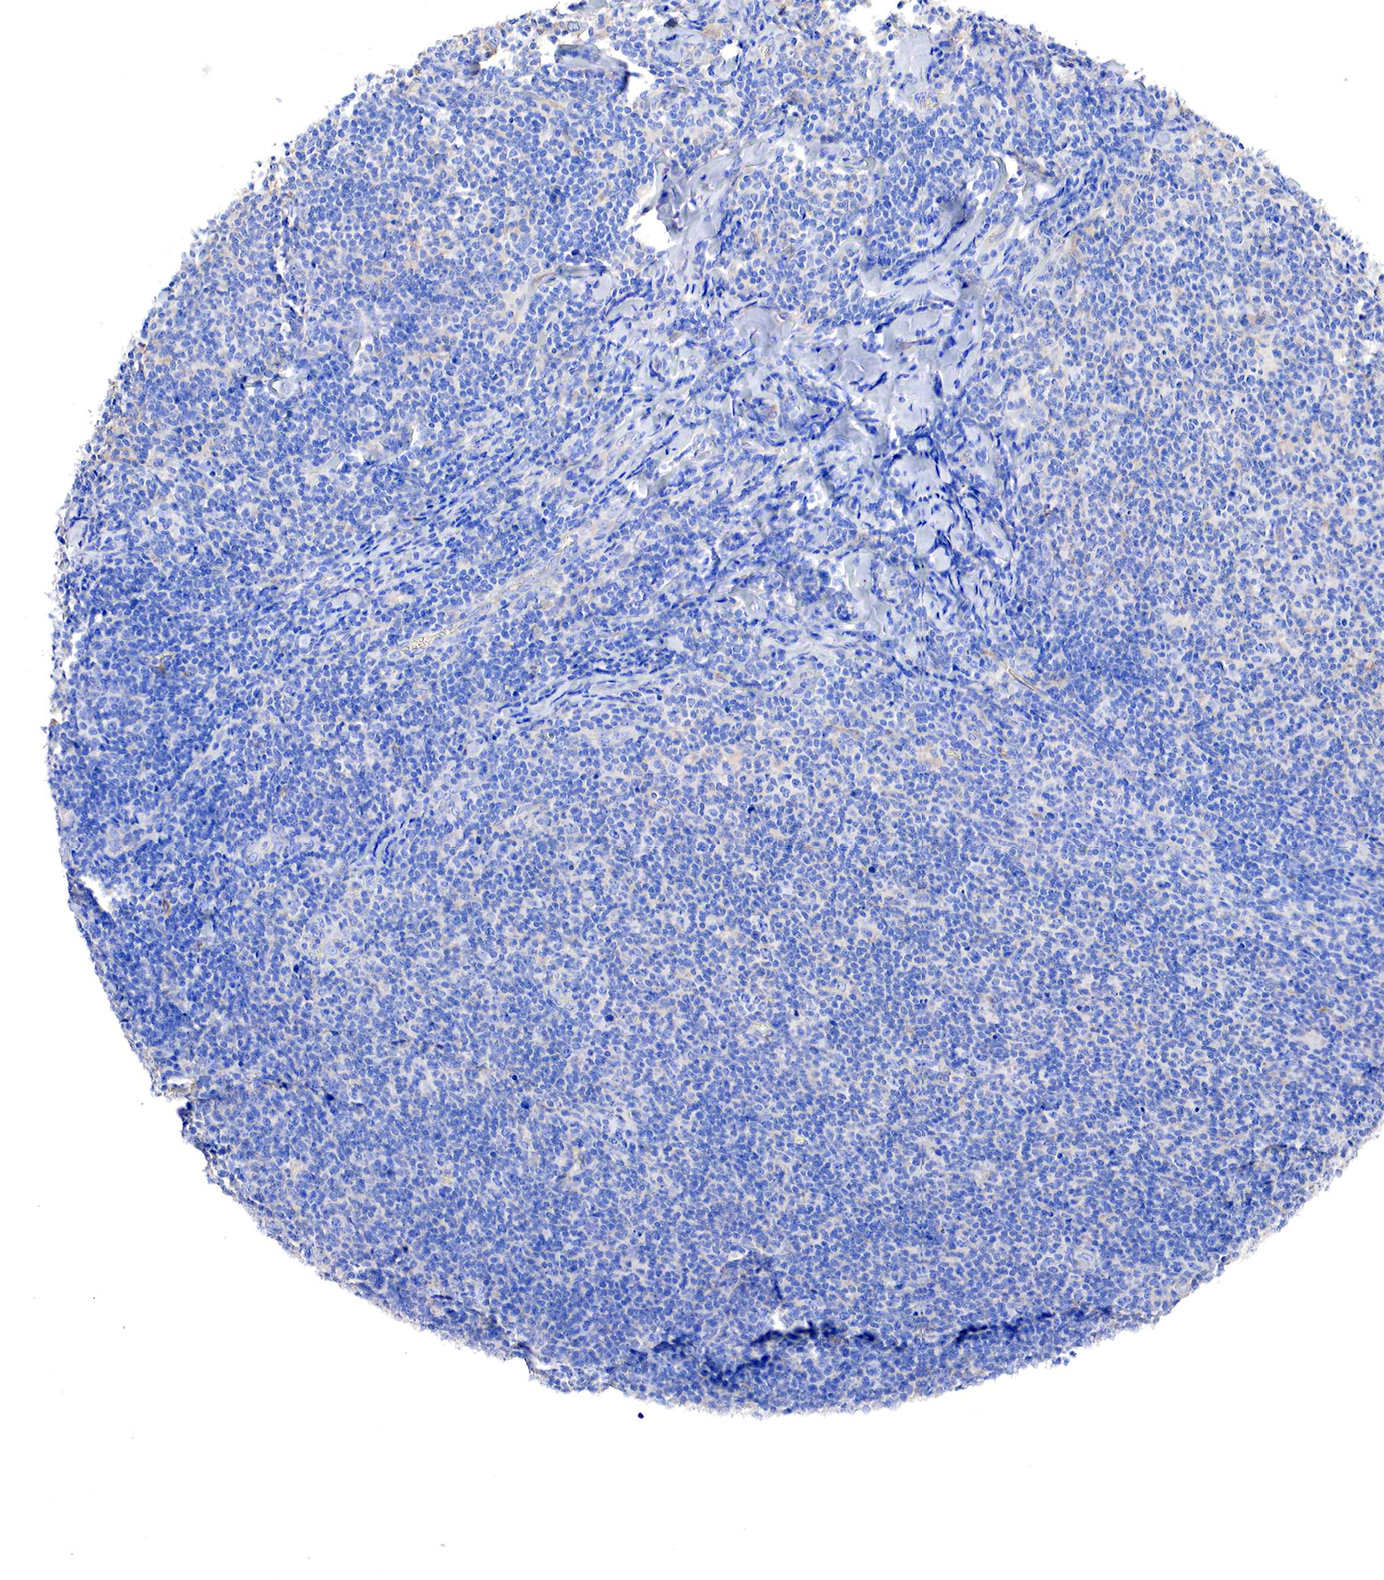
{"staining": {"intensity": "negative", "quantity": "none", "location": "none"}, "tissue": "lymphoma", "cell_type": "Tumor cells", "image_type": "cancer", "snomed": [{"axis": "morphology", "description": "Malignant lymphoma, non-Hodgkin's type, Low grade"}, {"axis": "topography", "description": "Lymph node"}], "caption": "Lymphoma was stained to show a protein in brown. There is no significant expression in tumor cells.", "gene": "RDX", "patient": {"sex": "male", "age": 74}}